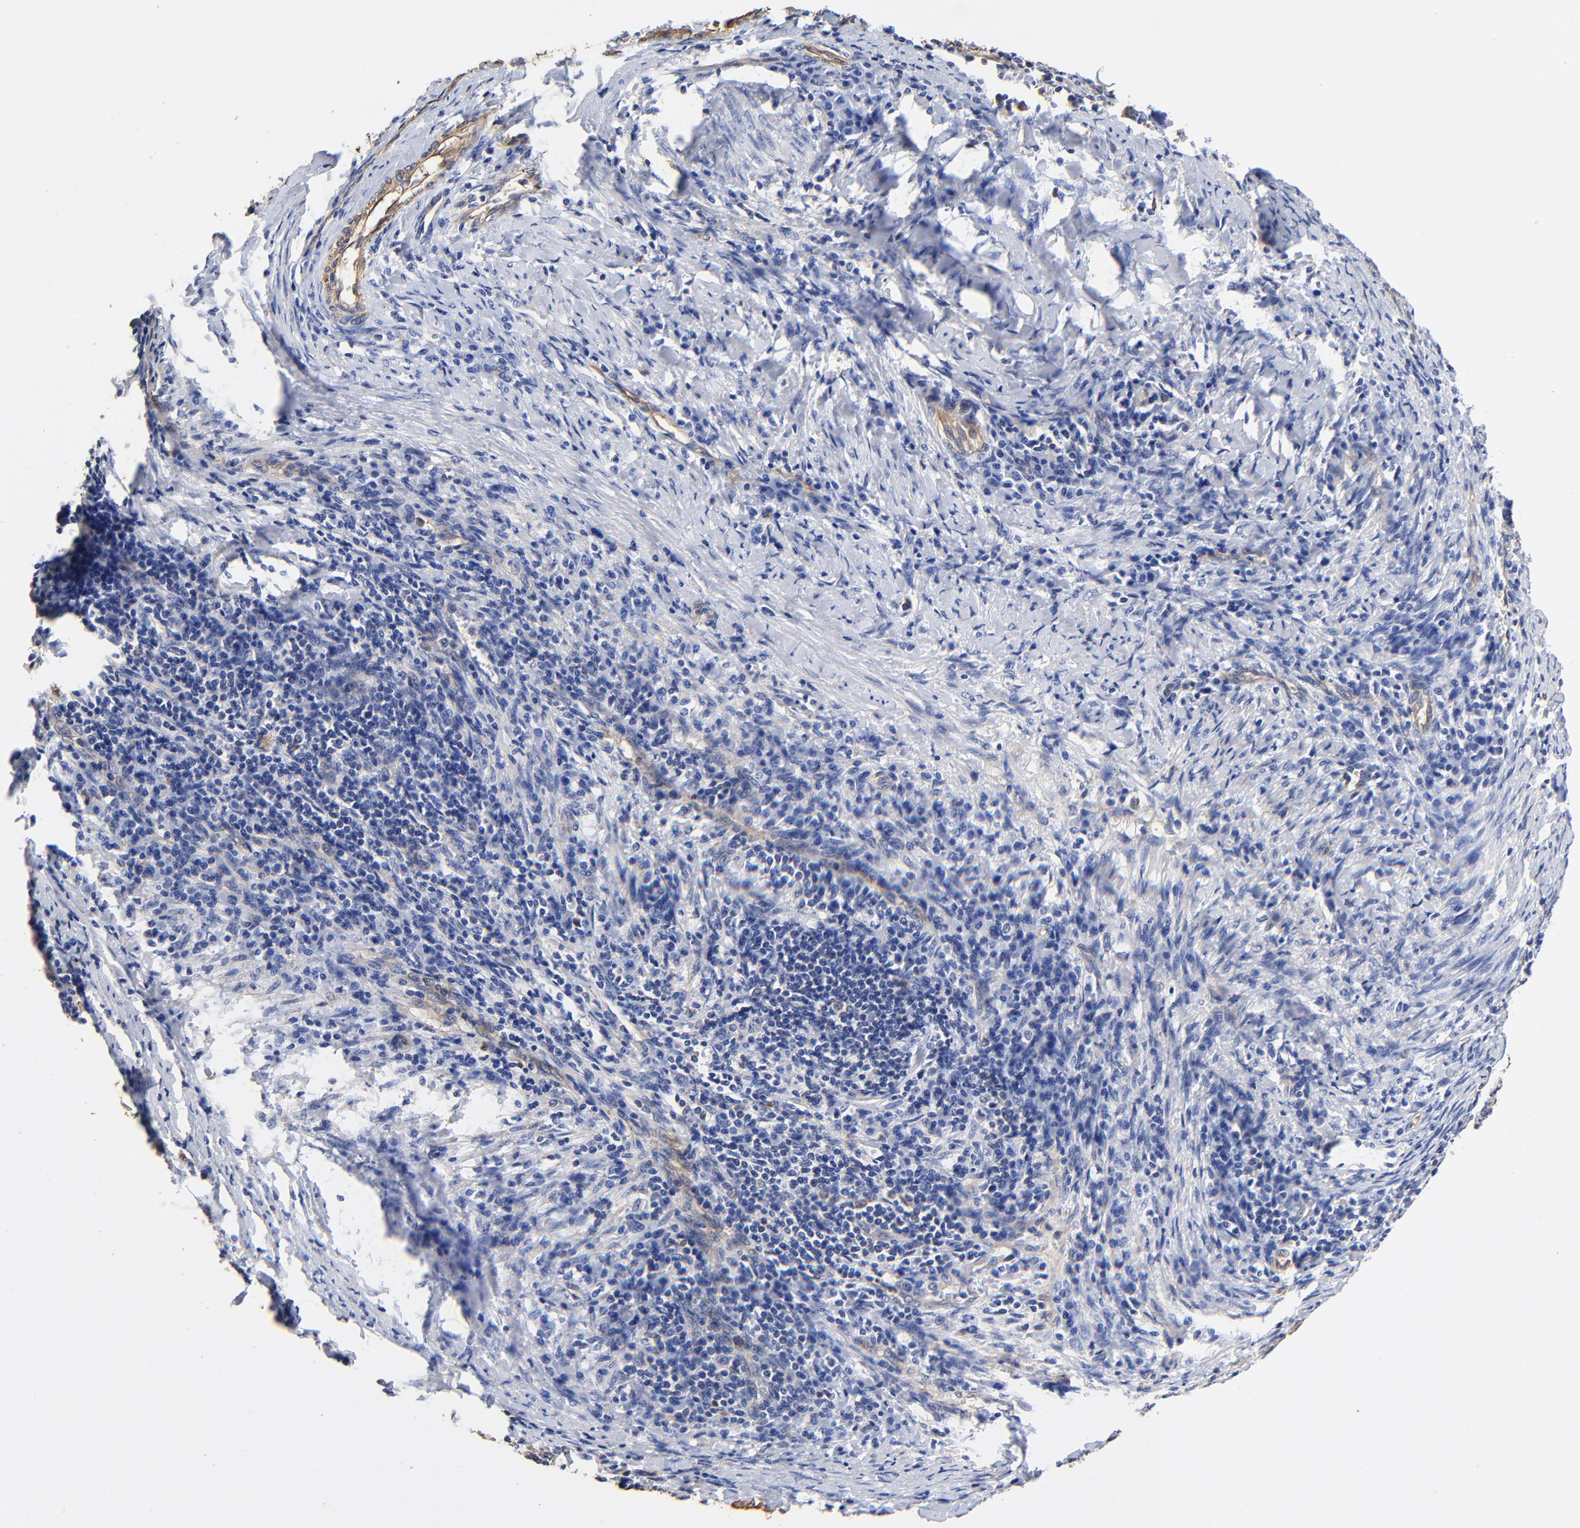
{"staining": {"intensity": "negative", "quantity": "none", "location": "none"}, "tissue": "cervical cancer", "cell_type": "Tumor cells", "image_type": "cancer", "snomed": [{"axis": "morphology", "description": "Squamous cell carcinoma, NOS"}, {"axis": "topography", "description": "Cervix"}], "caption": "Cervical squamous cell carcinoma was stained to show a protein in brown. There is no significant staining in tumor cells. (Brightfield microscopy of DAB IHC at high magnification).", "gene": "TAGLN2", "patient": {"sex": "female", "age": 54}}